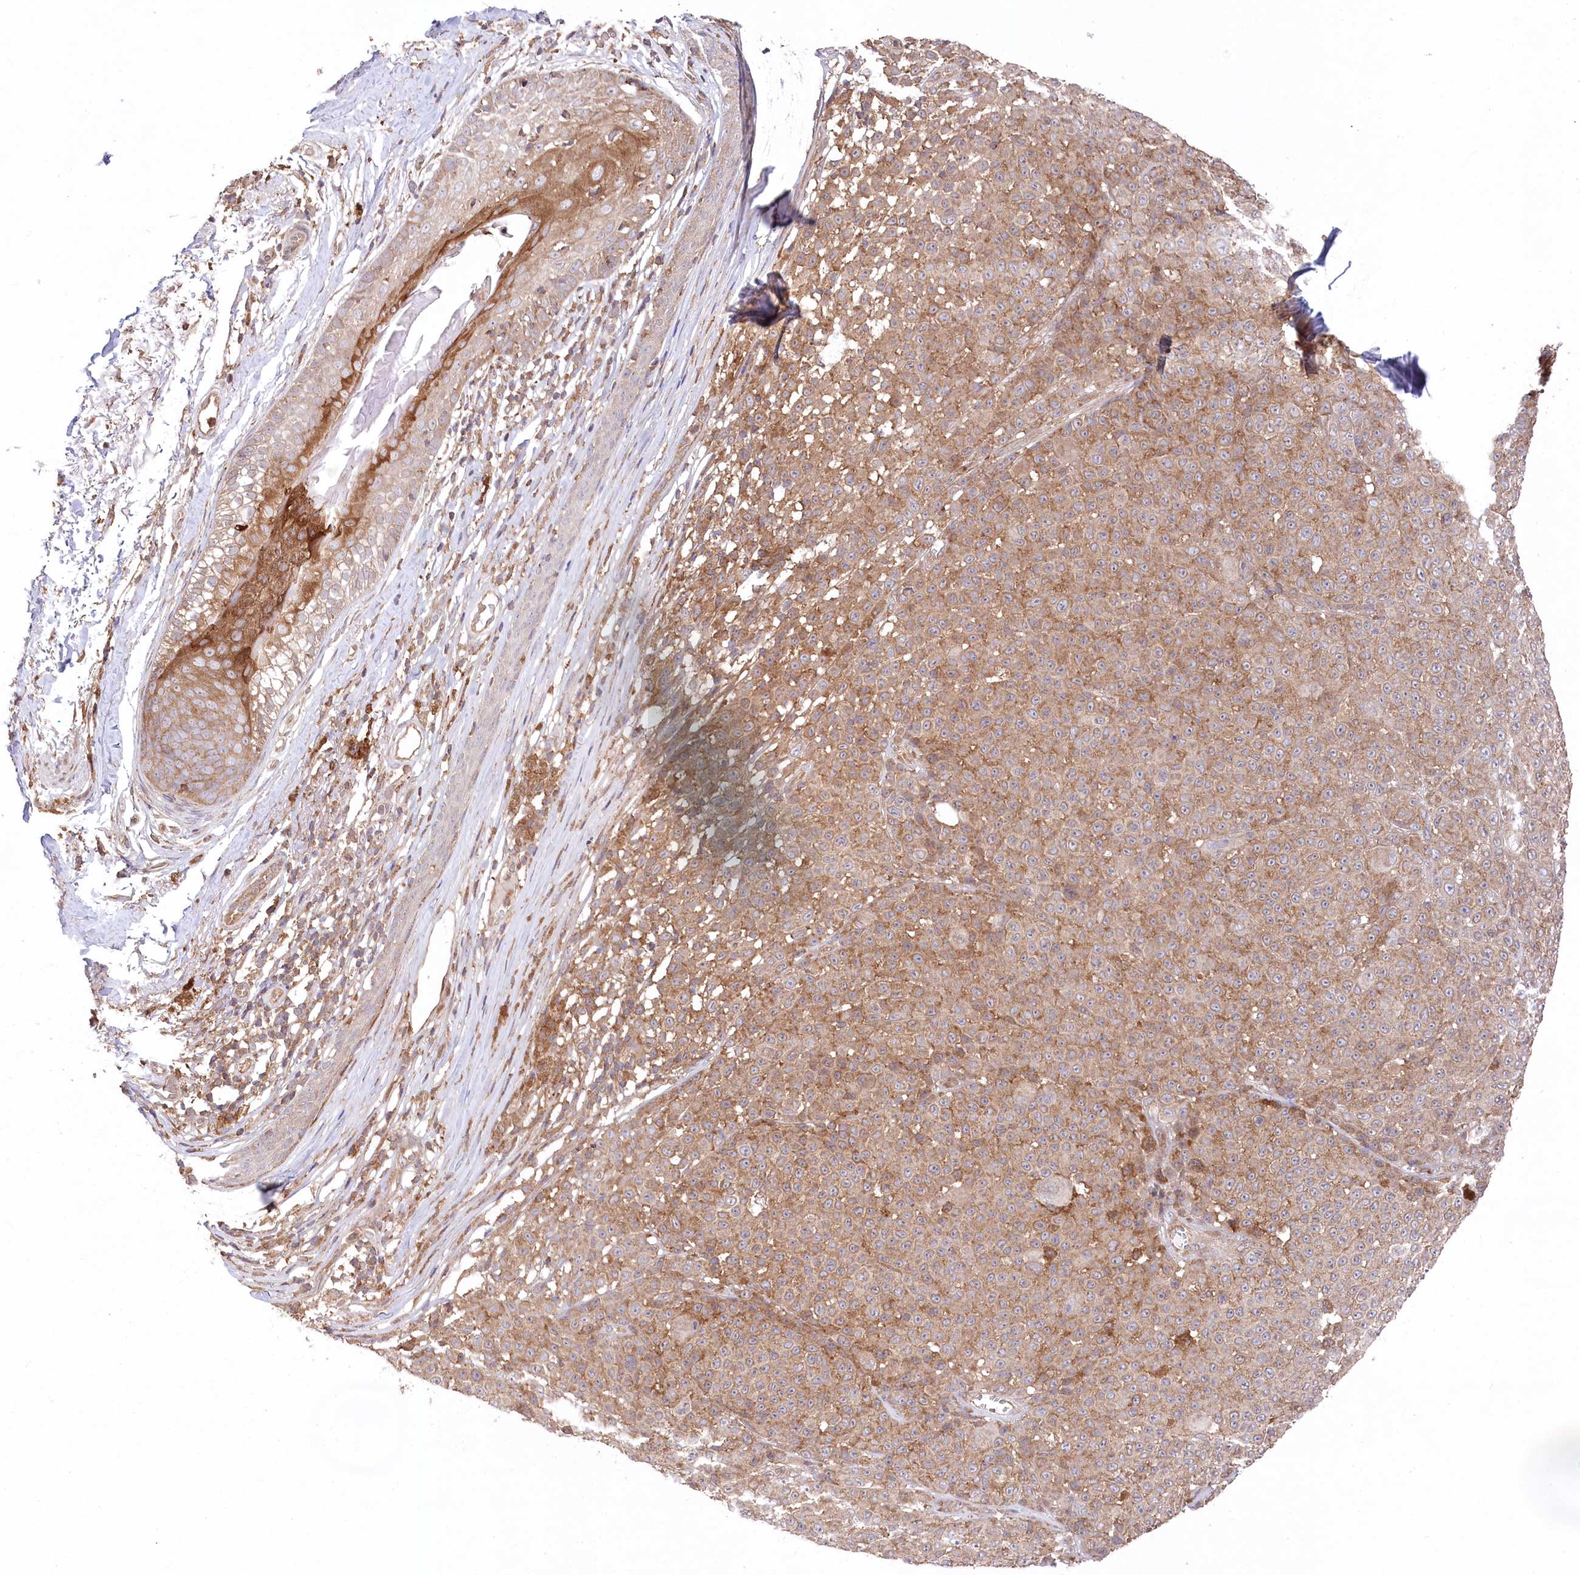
{"staining": {"intensity": "weak", "quantity": "25%-75%", "location": "cytoplasmic/membranous"}, "tissue": "melanoma", "cell_type": "Tumor cells", "image_type": "cancer", "snomed": [{"axis": "morphology", "description": "Malignant melanoma, NOS"}, {"axis": "topography", "description": "Skin"}], "caption": "Human melanoma stained with a brown dye reveals weak cytoplasmic/membranous positive expression in about 25%-75% of tumor cells.", "gene": "PPP1R21", "patient": {"sex": "female", "age": 94}}